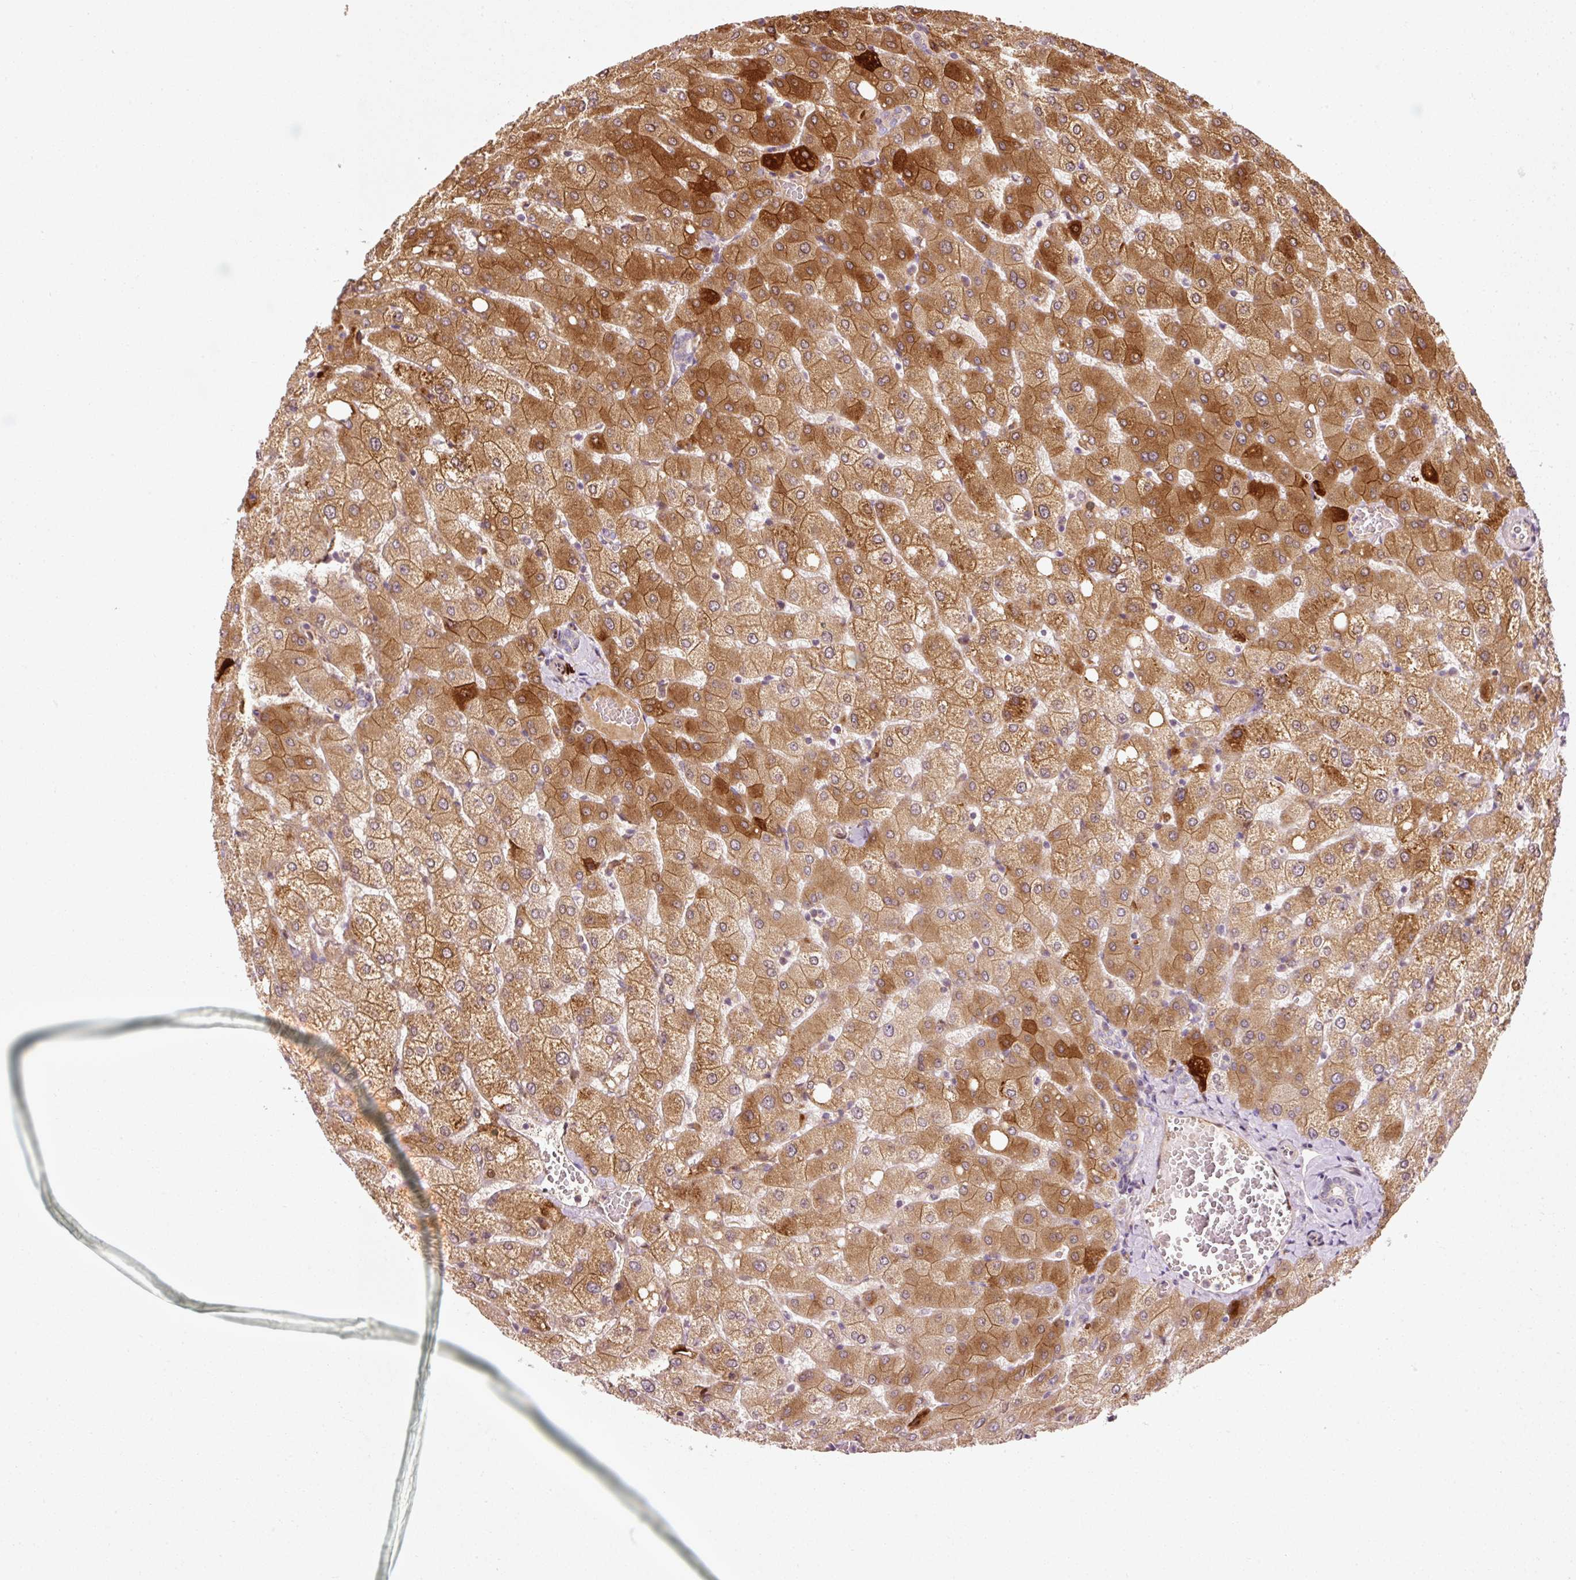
{"staining": {"intensity": "negative", "quantity": "none", "location": "none"}, "tissue": "liver", "cell_type": "Cholangiocytes", "image_type": "normal", "snomed": [{"axis": "morphology", "description": "Normal tissue, NOS"}, {"axis": "topography", "description": "Liver"}], "caption": "Immunohistochemistry (IHC) photomicrograph of normal liver: liver stained with DAB shows no significant protein staining in cholangiocytes.", "gene": "NAPA", "patient": {"sex": "female", "age": 54}}